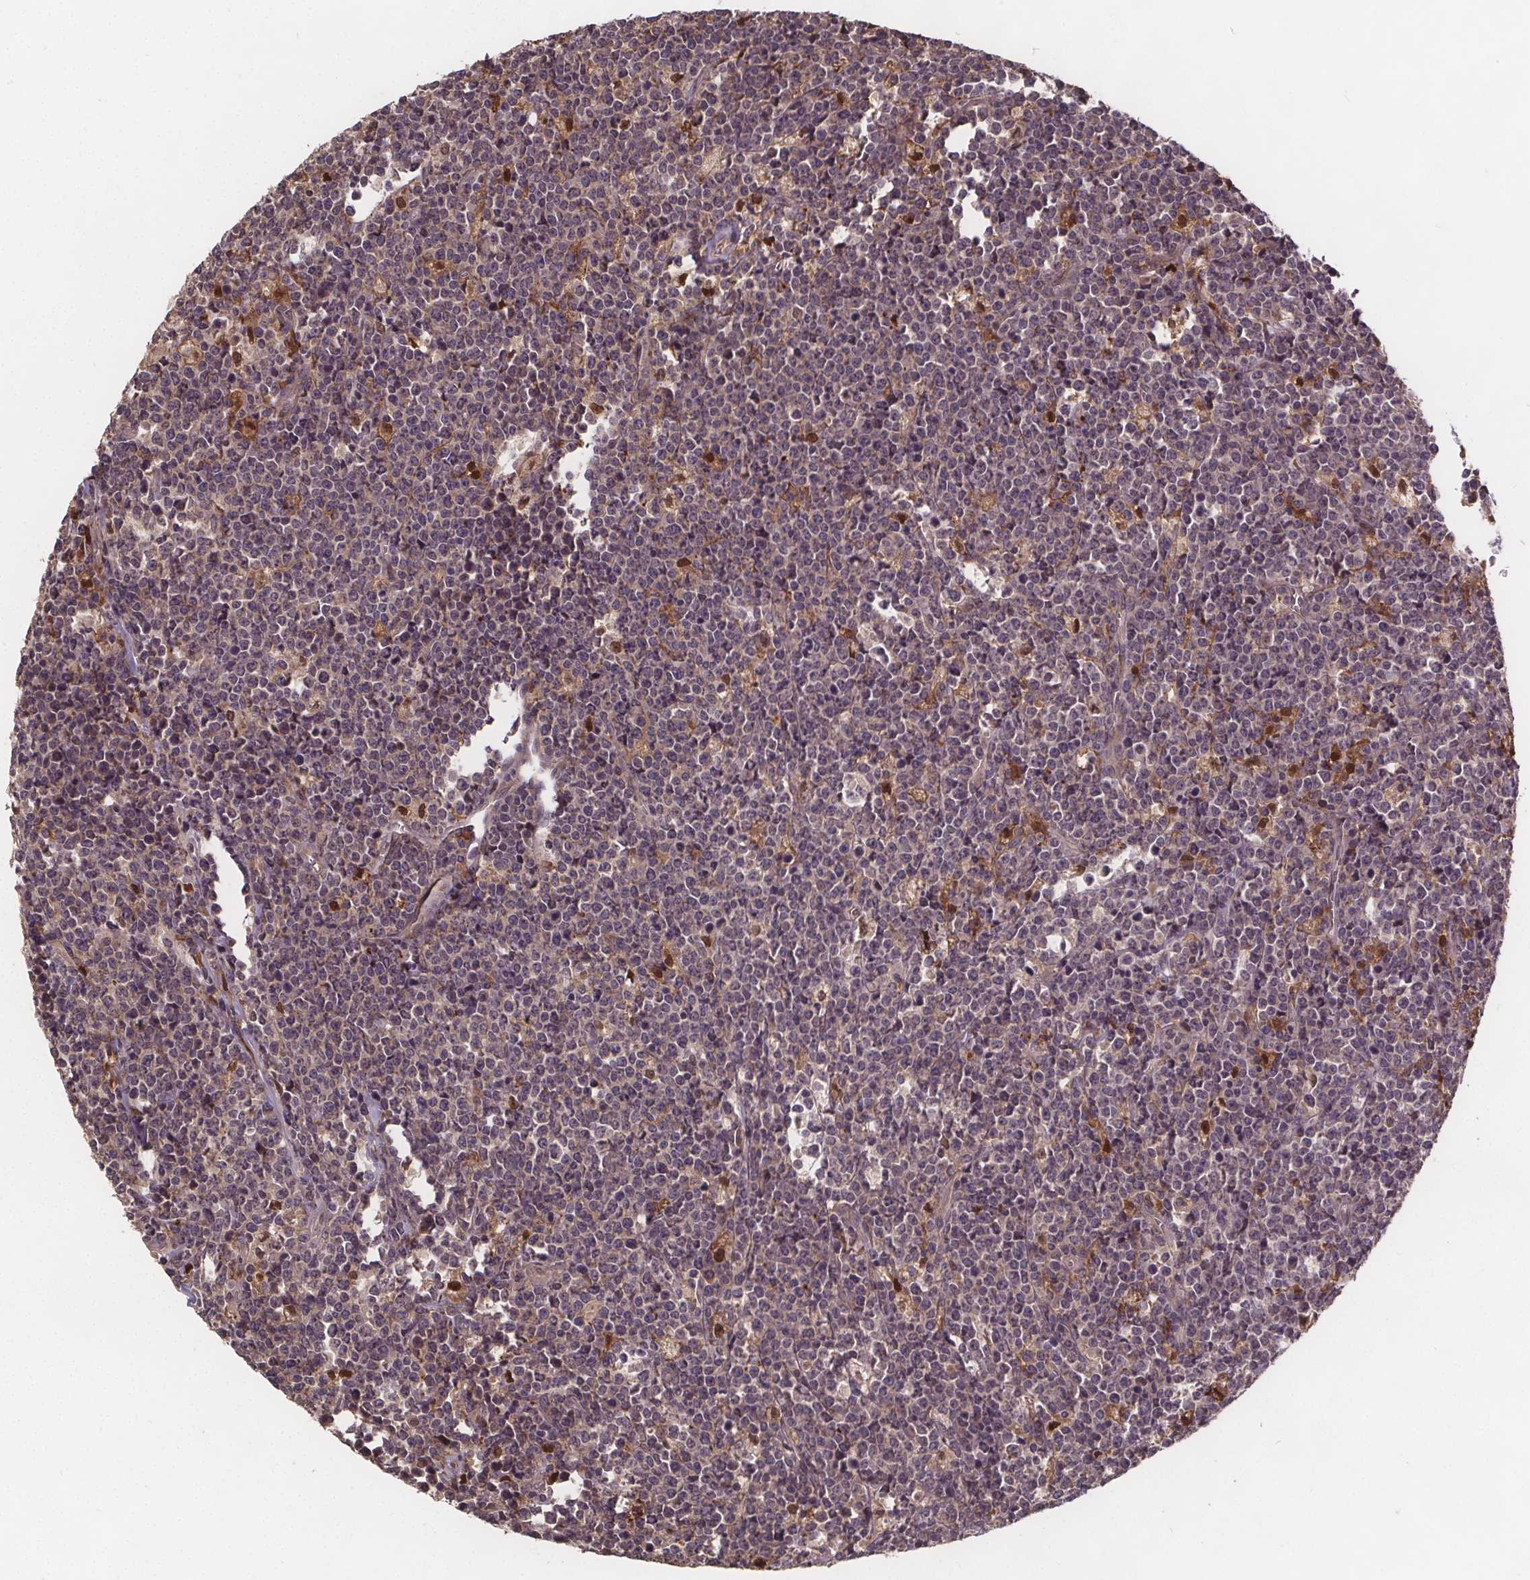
{"staining": {"intensity": "negative", "quantity": "none", "location": "none"}, "tissue": "lymphoma", "cell_type": "Tumor cells", "image_type": "cancer", "snomed": [{"axis": "morphology", "description": "Malignant lymphoma, non-Hodgkin's type, High grade"}, {"axis": "topography", "description": "Small intestine"}], "caption": "Histopathology image shows no significant protein positivity in tumor cells of lymphoma.", "gene": "USP9X", "patient": {"sex": "female", "age": 56}}